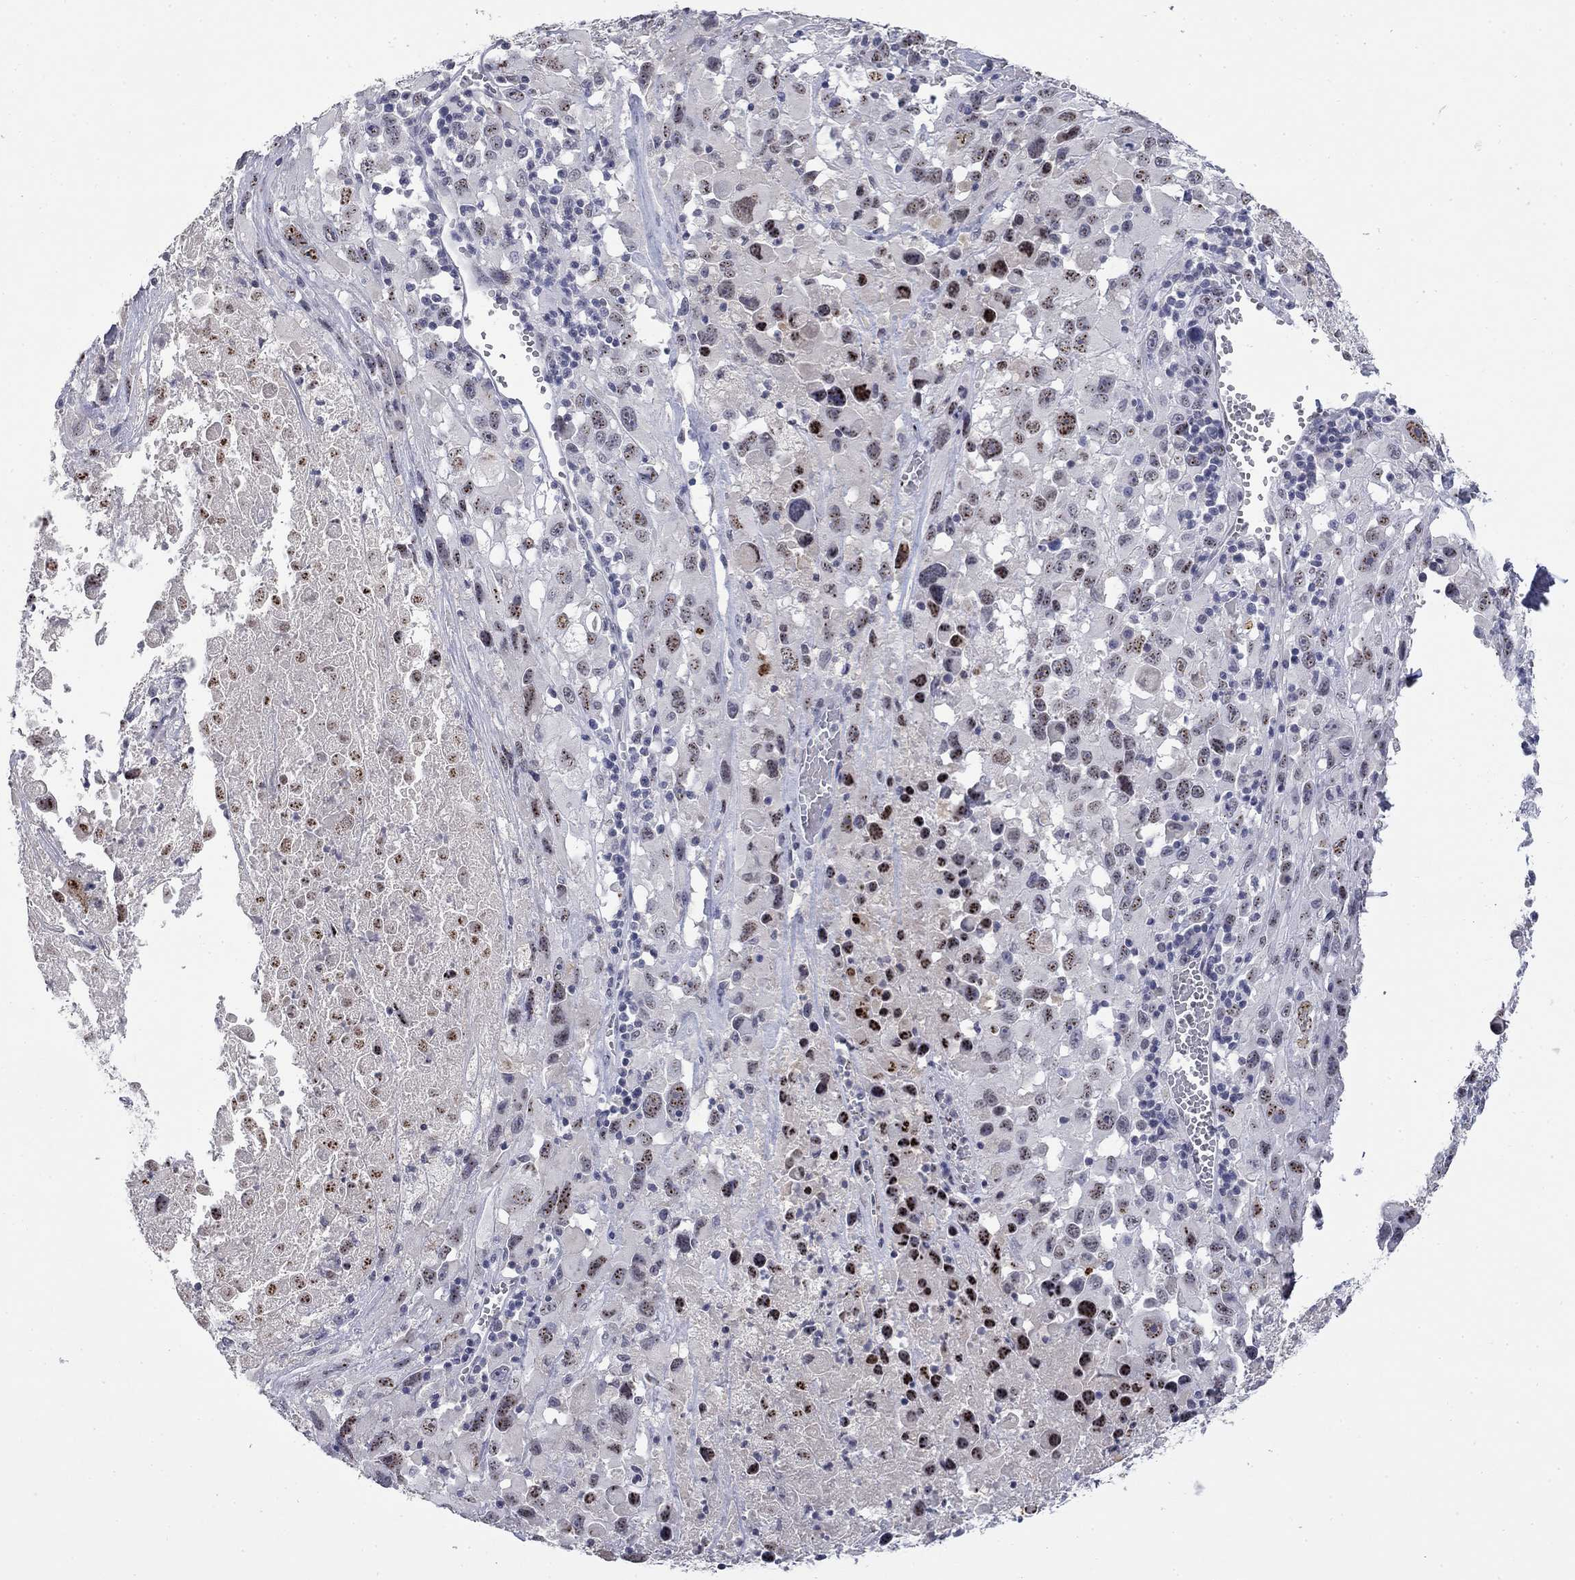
{"staining": {"intensity": "strong", "quantity": "<25%", "location": "nuclear"}, "tissue": "melanoma", "cell_type": "Tumor cells", "image_type": "cancer", "snomed": [{"axis": "morphology", "description": "Malignant melanoma, Metastatic site"}, {"axis": "topography", "description": "Lymph node"}], "caption": "Malignant melanoma (metastatic site) stained with immunohistochemistry reveals strong nuclear positivity in about <25% of tumor cells.", "gene": "SLC51A", "patient": {"sex": "male", "age": 50}}